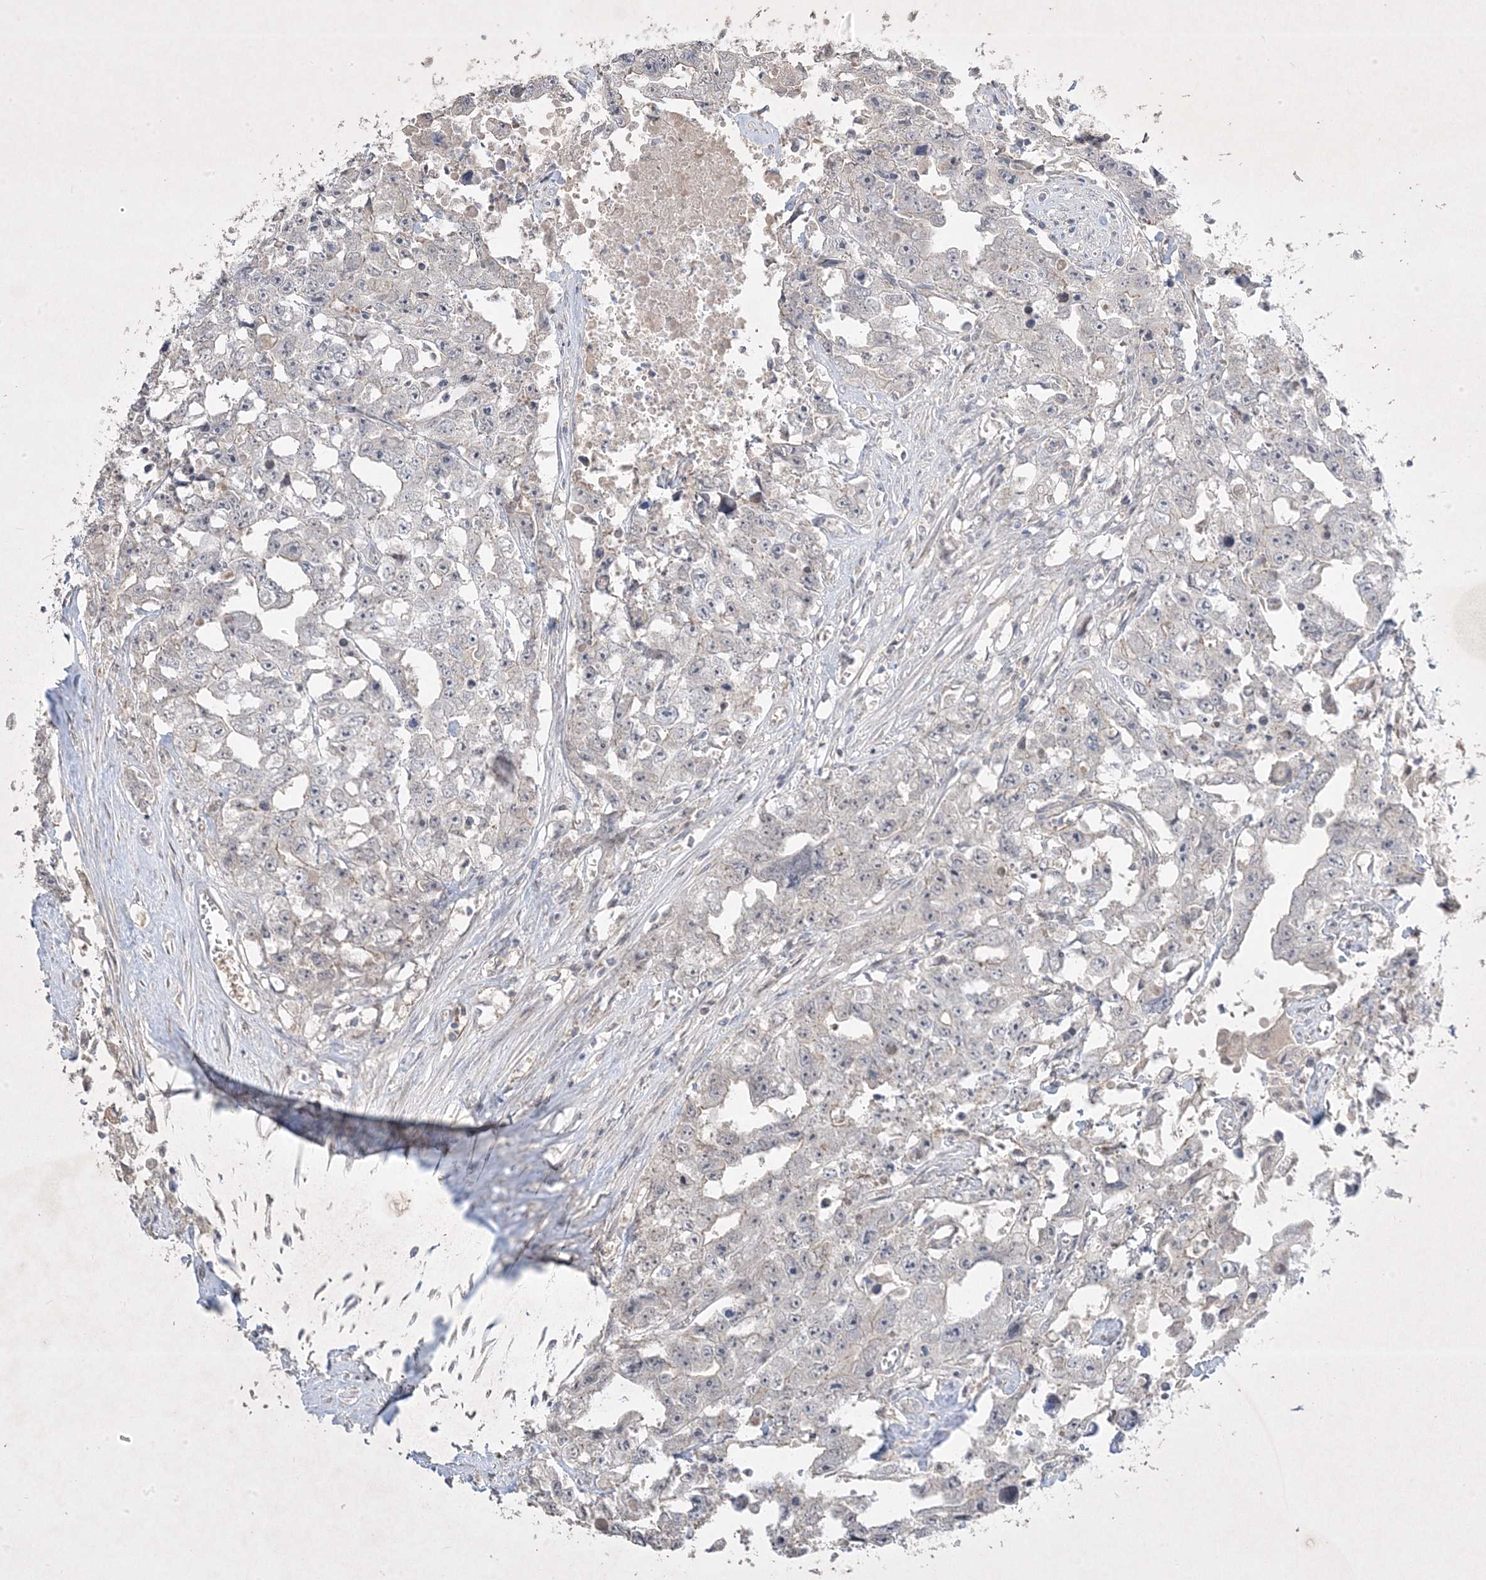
{"staining": {"intensity": "negative", "quantity": "none", "location": "none"}, "tissue": "testis cancer", "cell_type": "Tumor cells", "image_type": "cancer", "snomed": [{"axis": "morphology", "description": "Seminoma, NOS"}, {"axis": "morphology", "description": "Carcinoma, Embryonal, NOS"}, {"axis": "topography", "description": "Testis"}], "caption": "DAB (3,3'-diaminobenzidine) immunohistochemical staining of seminoma (testis) shows no significant positivity in tumor cells.", "gene": "RGL4", "patient": {"sex": "male", "age": 43}}